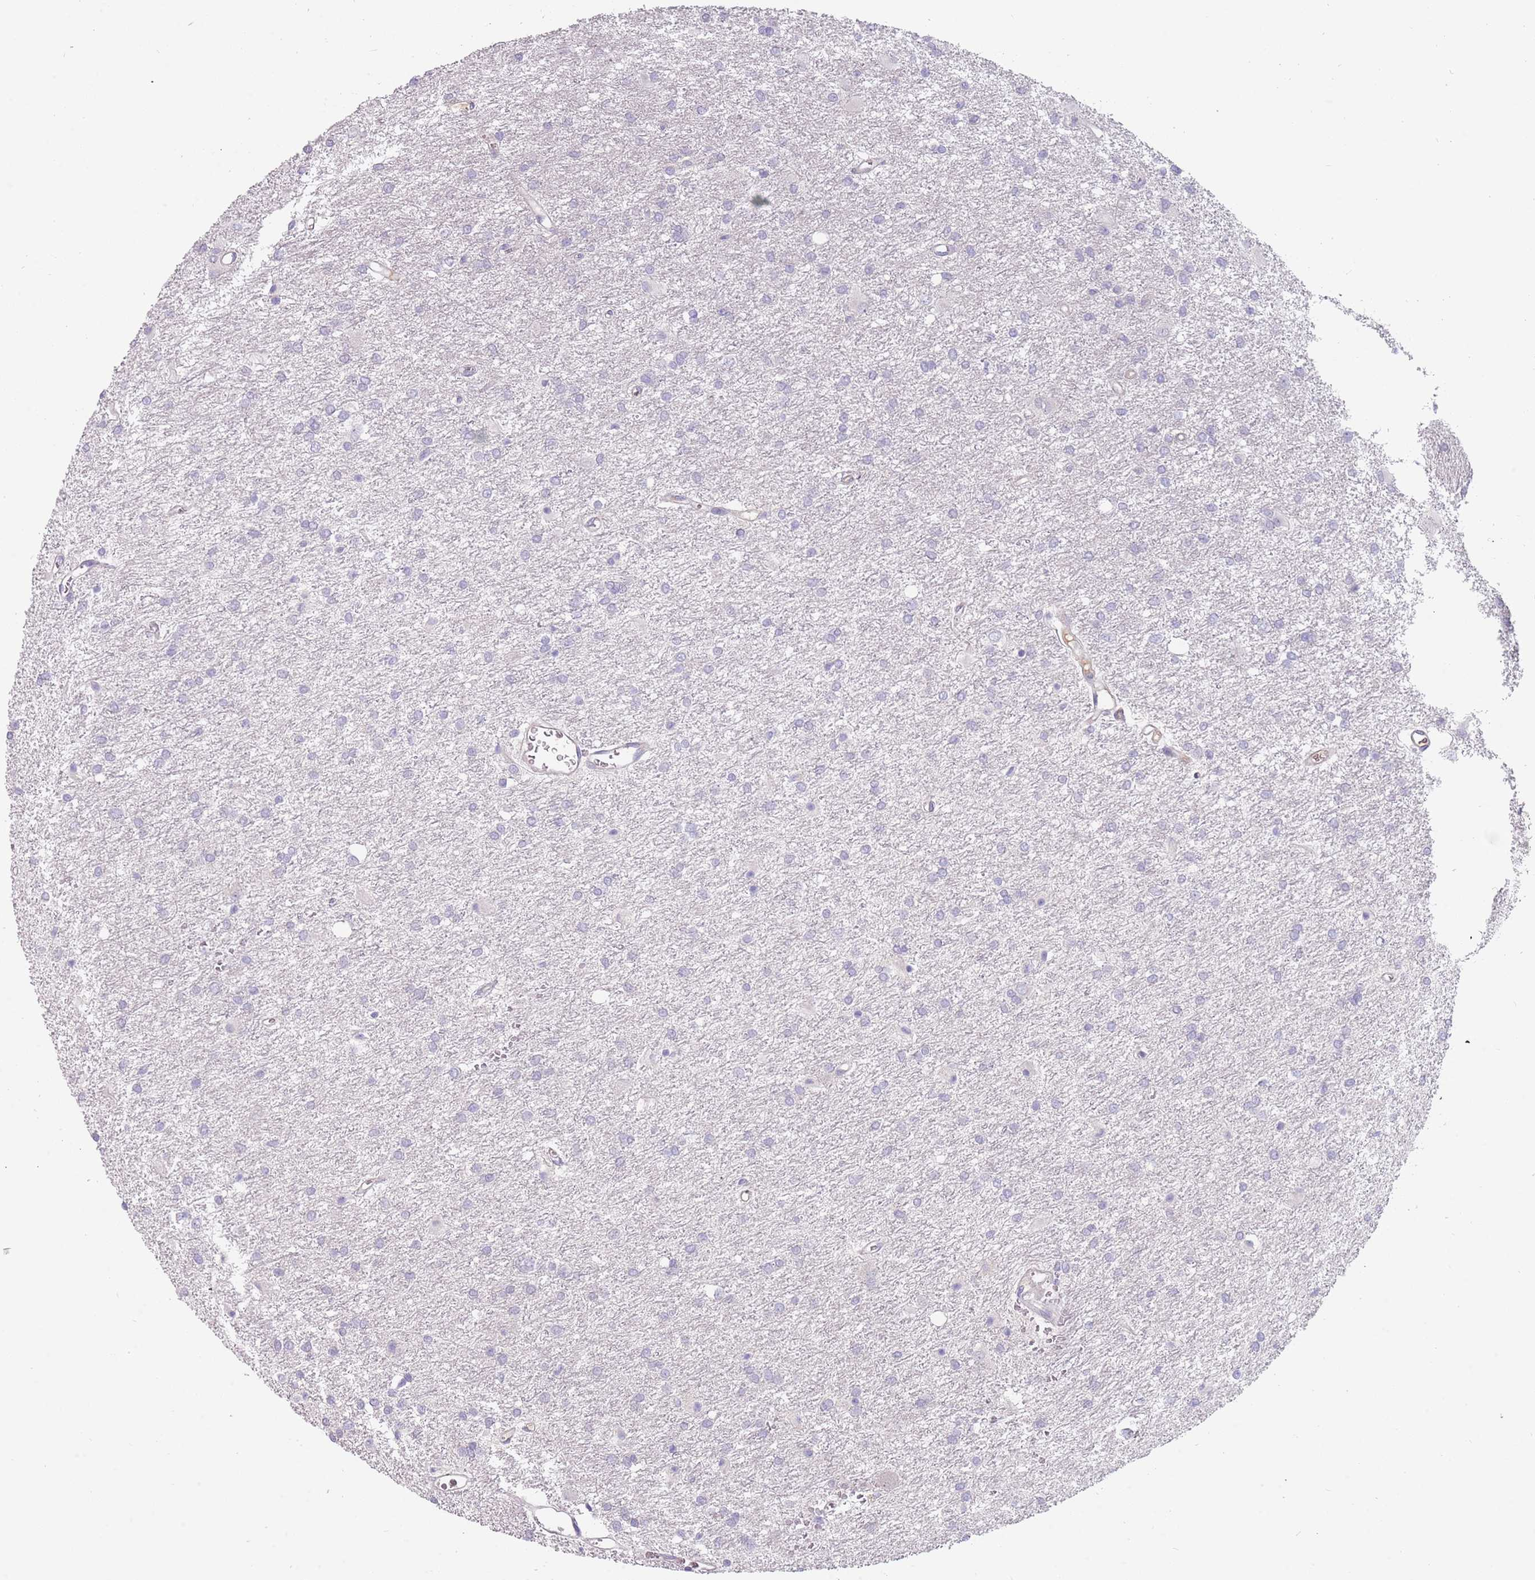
{"staining": {"intensity": "negative", "quantity": "none", "location": "none"}, "tissue": "glioma", "cell_type": "Tumor cells", "image_type": "cancer", "snomed": [{"axis": "morphology", "description": "Glioma, malignant, High grade"}, {"axis": "topography", "description": "Brain"}], "caption": "High power microscopy histopathology image of an immunohistochemistry (IHC) photomicrograph of glioma, revealing no significant expression in tumor cells. (DAB immunohistochemistry with hematoxylin counter stain).", "gene": "DDX4", "patient": {"sex": "female", "age": 50}}